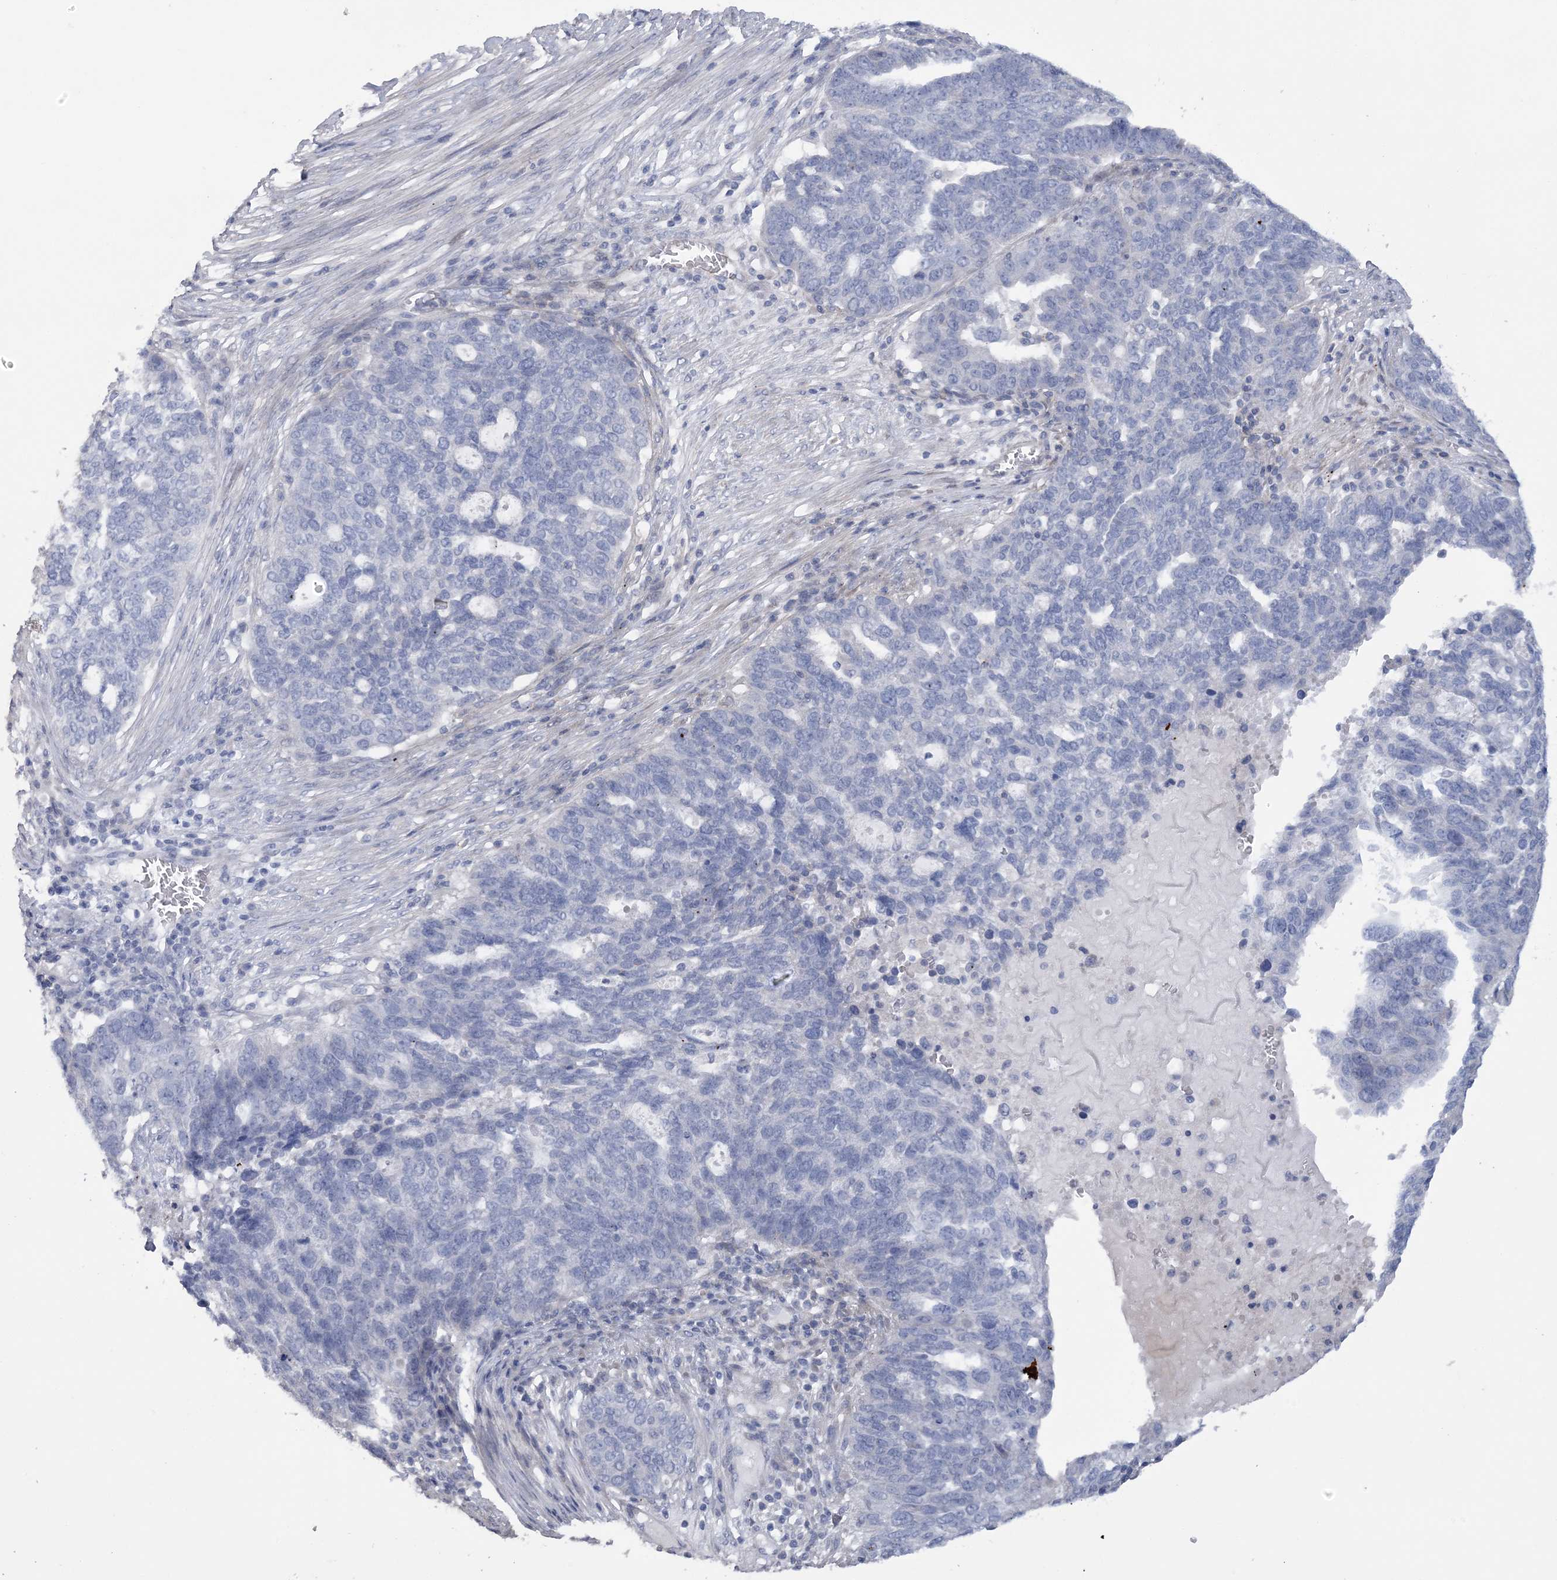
{"staining": {"intensity": "negative", "quantity": "none", "location": "none"}, "tissue": "ovarian cancer", "cell_type": "Tumor cells", "image_type": "cancer", "snomed": [{"axis": "morphology", "description": "Cystadenocarcinoma, serous, NOS"}, {"axis": "topography", "description": "Ovary"}], "caption": "Serous cystadenocarcinoma (ovarian) was stained to show a protein in brown. There is no significant staining in tumor cells. (IHC, brightfield microscopy, high magnification).", "gene": "ARSJ", "patient": {"sex": "female", "age": 59}}